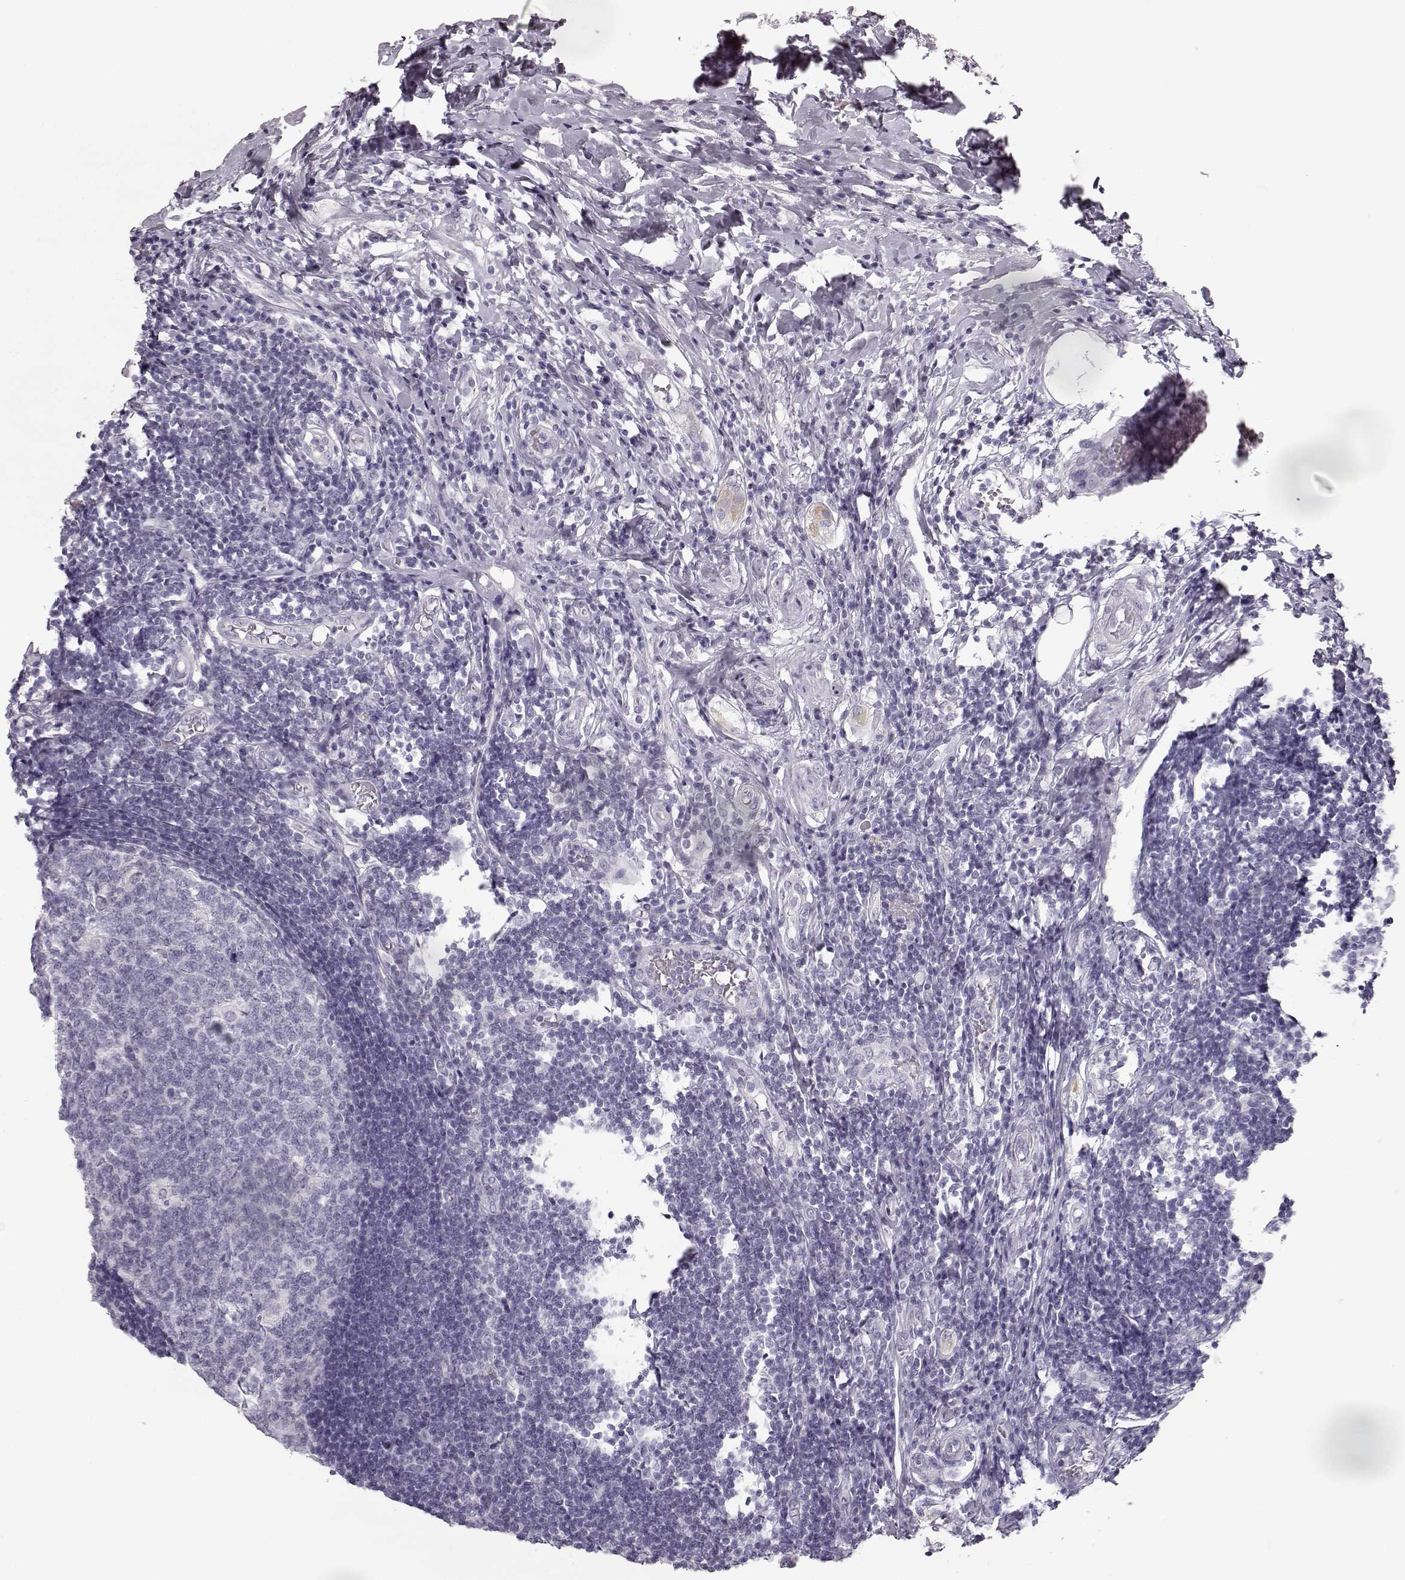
{"staining": {"intensity": "negative", "quantity": "none", "location": "none"}, "tissue": "appendix", "cell_type": "Glandular cells", "image_type": "normal", "snomed": [{"axis": "morphology", "description": "Normal tissue, NOS"}, {"axis": "morphology", "description": "Inflammation, NOS"}, {"axis": "topography", "description": "Appendix"}], "caption": "The photomicrograph demonstrates no staining of glandular cells in benign appendix.", "gene": "SEMG2", "patient": {"sex": "male", "age": 16}}